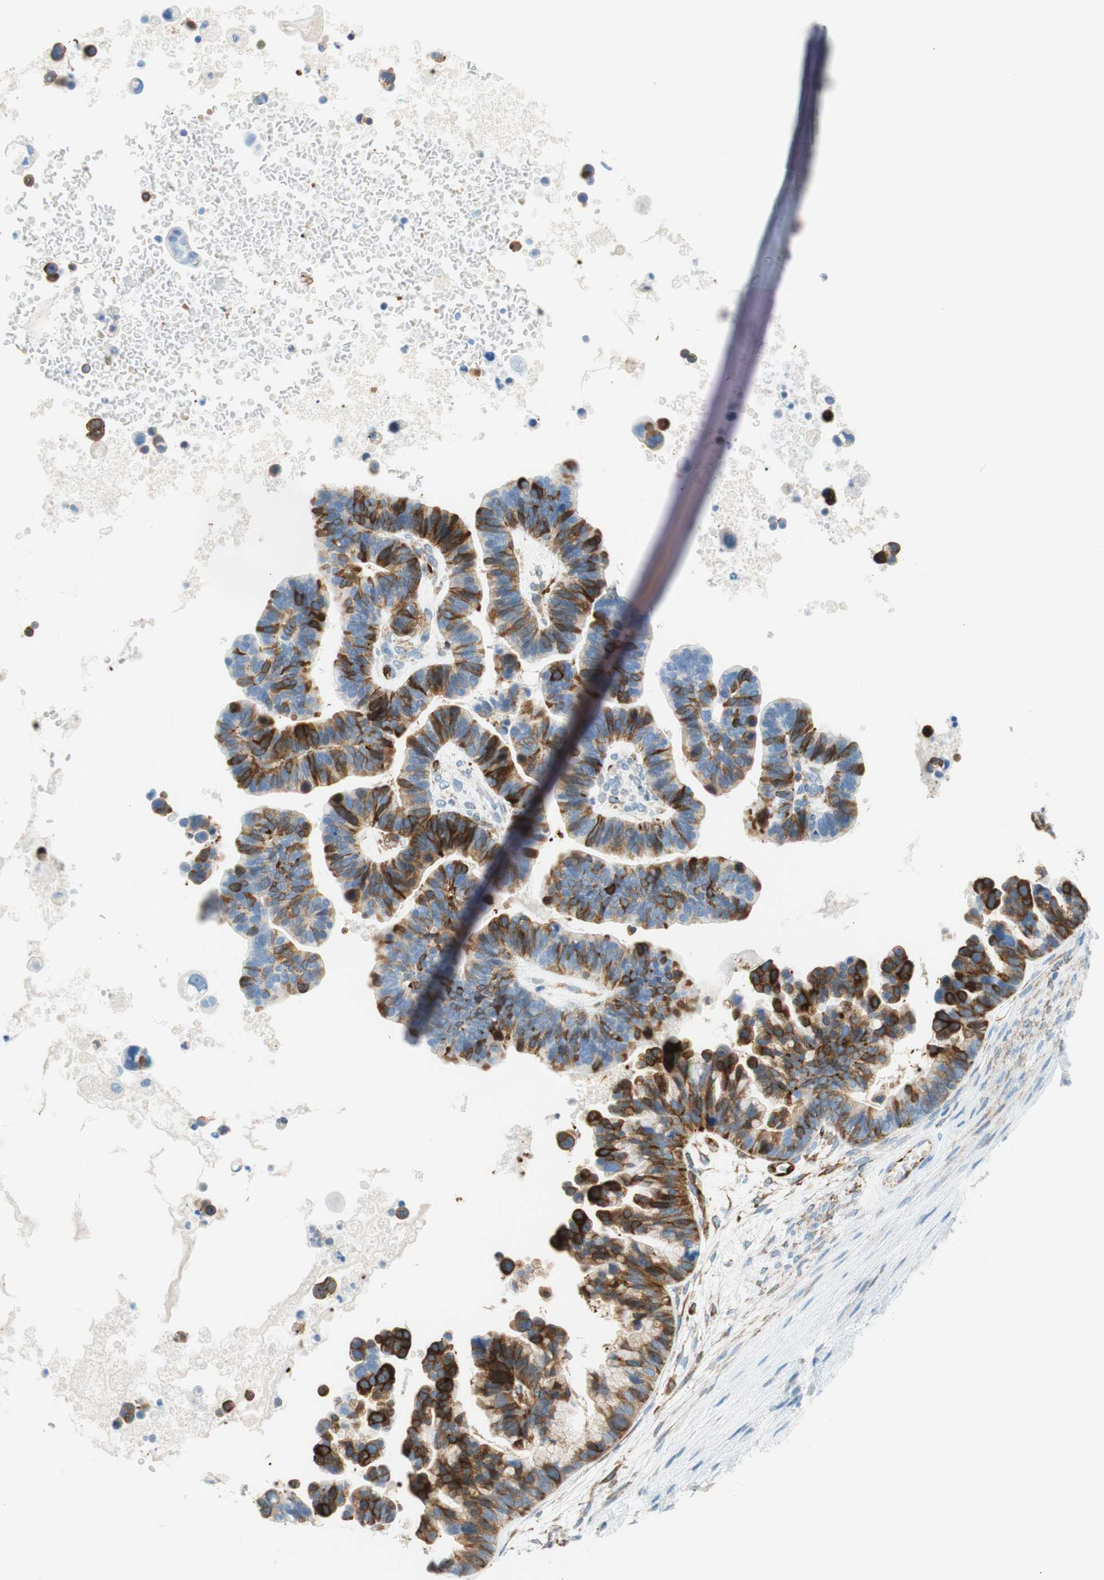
{"staining": {"intensity": "strong", "quantity": "25%-75%", "location": "cytoplasmic/membranous"}, "tissue": "ovarian cancer", "cell_type": "Tumor cells", "image_type": "cancer", "snomed": [{"axis": "morphology", "description": "Cystadenocarcinoma, serous, NOS"}, {"axis": "topography", "description": "Ovary"}], "caption": "Immunohistochemistry (IHC) staining of ovarian cancer, which displays high levels of strong cytoplasmic/membranous expression in approximately 25%-75% of tumor cells indicating strong cytoplasmic/membranous protein staining. The staining was performed using DAB (3,3'-diaminobenzidine) (brown) for protein detection and nuclei were counterstained in hematoxylin (blue).", "gene": "STMN1", "patient": {"sex": "female", "age": 56}}